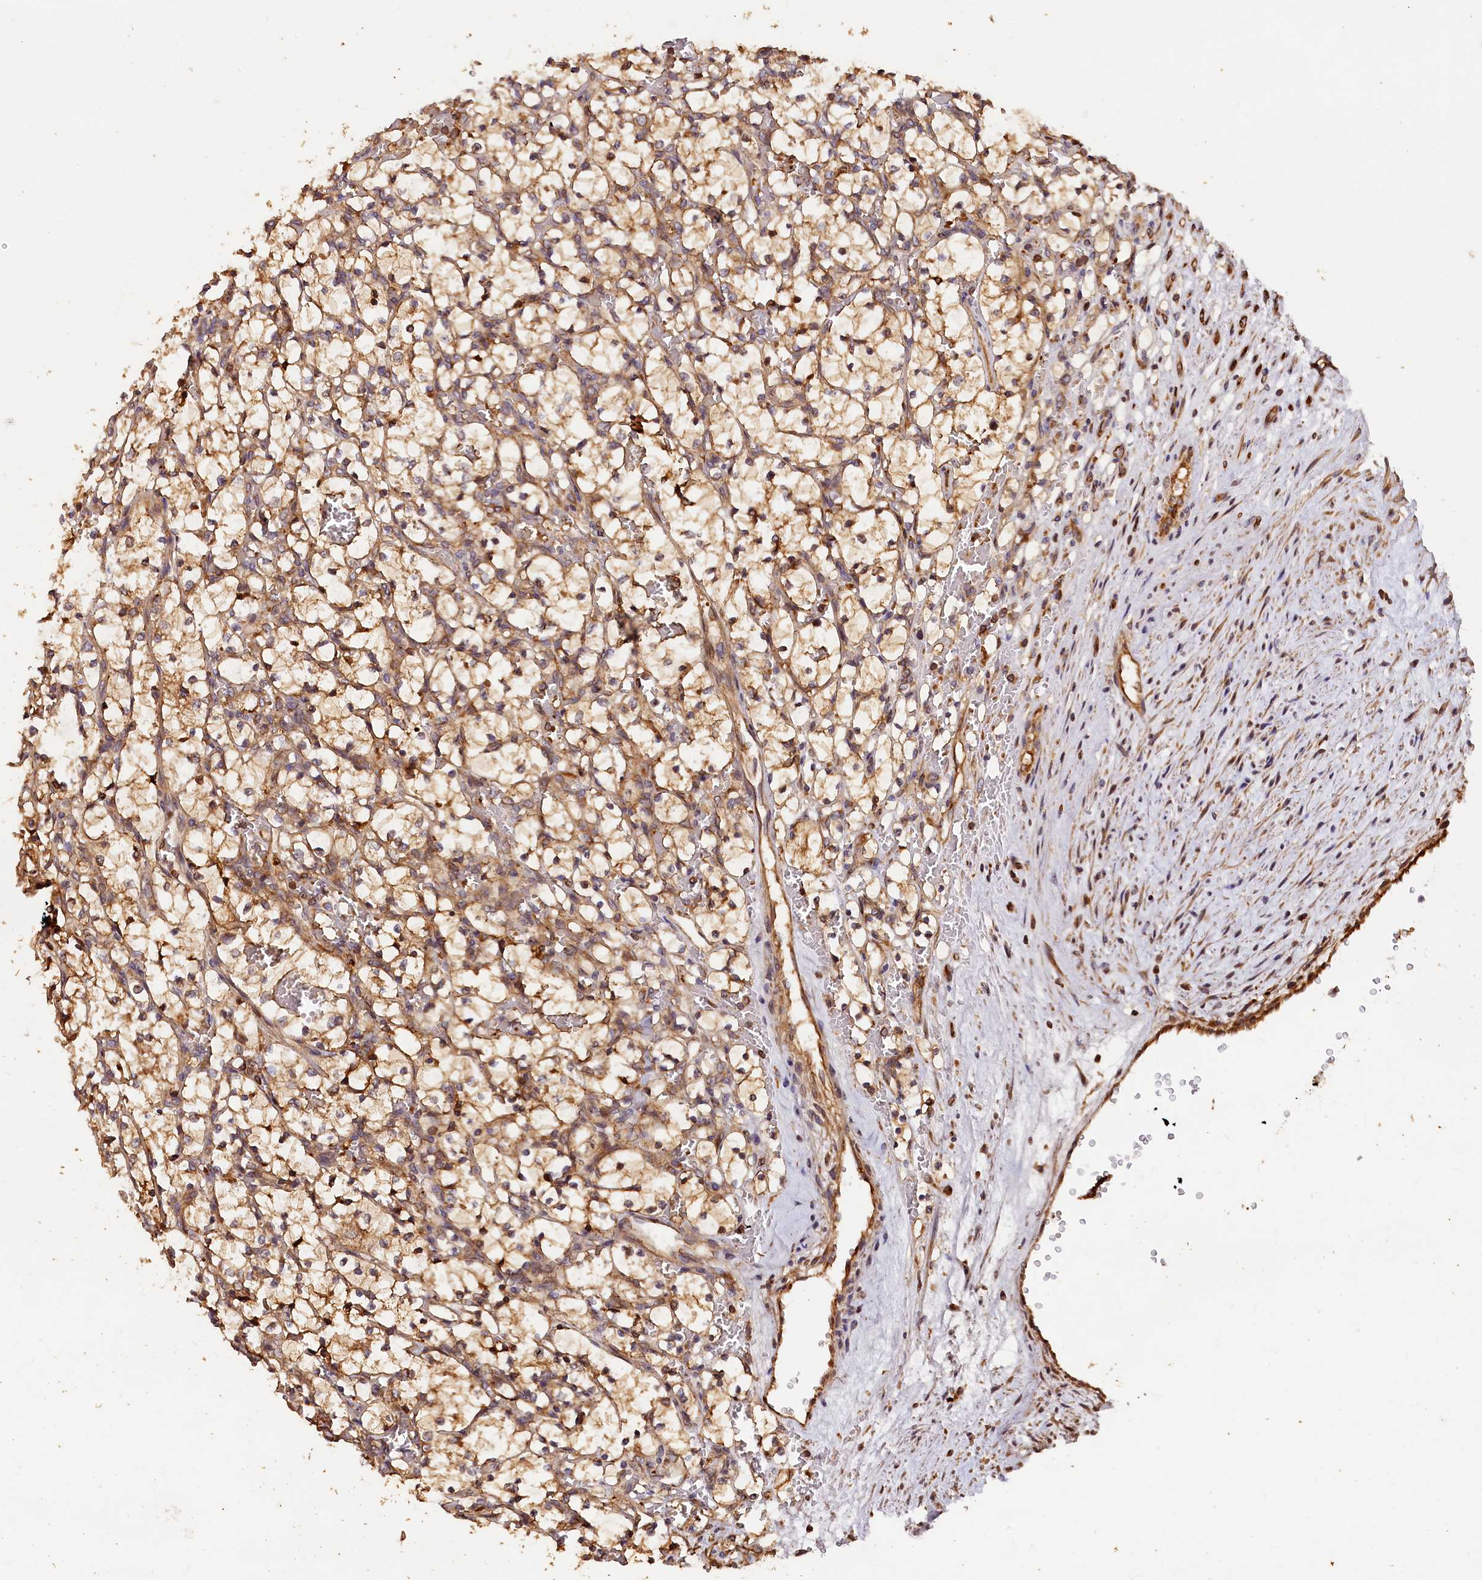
{"staining": {"intensity": "moderate", "quantity": ">75%", "location": "cytoplasmic/membranous"}, "tissue": "renal cancer", "cell_type": "Tumor cells", "image_type": "cancer", "snomed": [{"axis": "morphology", "description": "Adenocarcinoma, NOS"}, {"axis": "topography", "description": "Kidney"}], "caption": "The image exhibits staining of renal cancer, revealing moderate cytoplasmic/membranous protein staining (brown color) within tumor cells.", "gene": "HMOX2", "patient": {"sex": "female", "age": 69}}